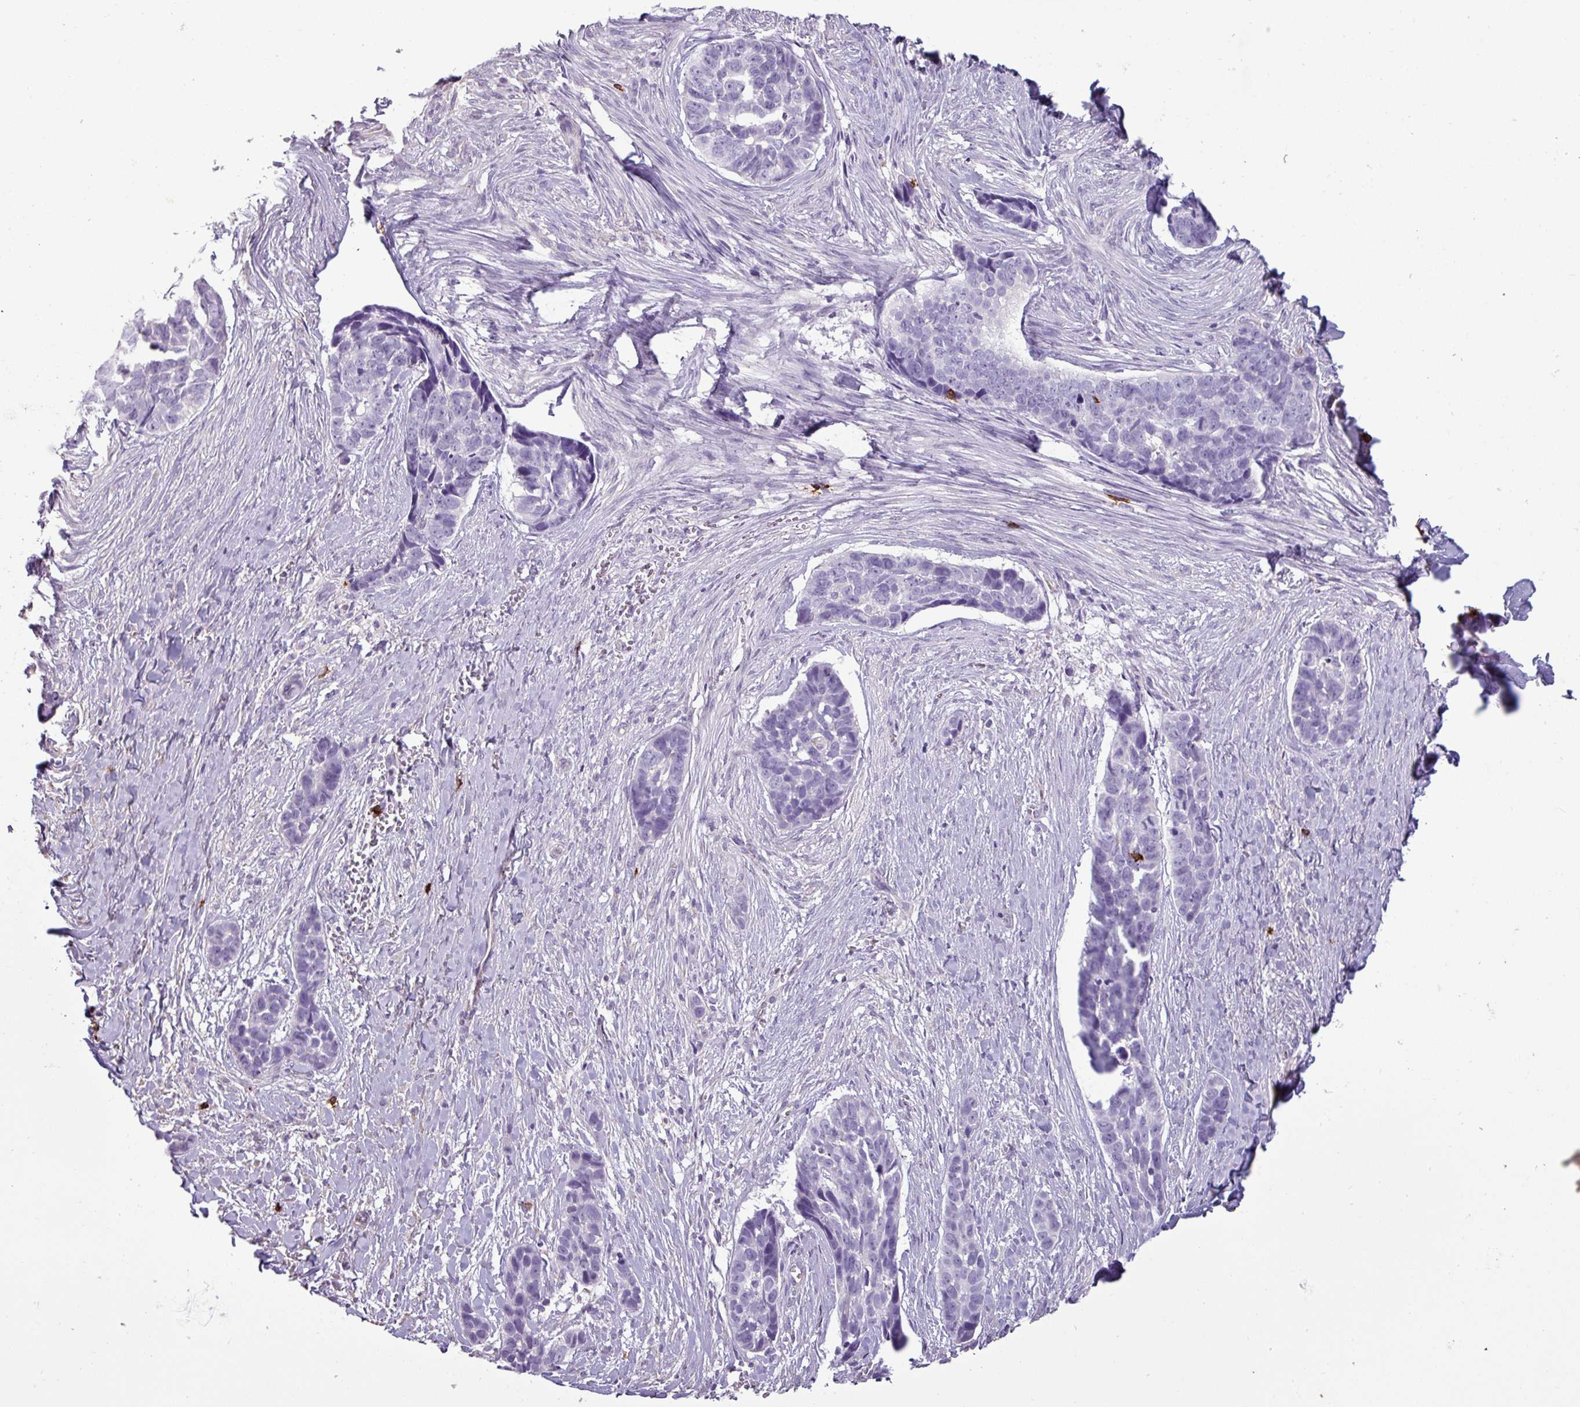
{"staining": {"intensity": "negative", "quantity": "none", "location": "none"}, "tissue": "skin cancer", "cell_type": "Tumor cells", "image_type": "cancer", "snomed": [{"axis": "morphology", "description": "Basal cell carcinoma"}, {"axis": "topography", "description": "Skin"}], "caption": "Tumor cells are negative for protein expression in human skin basal cell carcinoma.", "gene": "CD8A", "patient": {"sex": "female", "age": 82}}